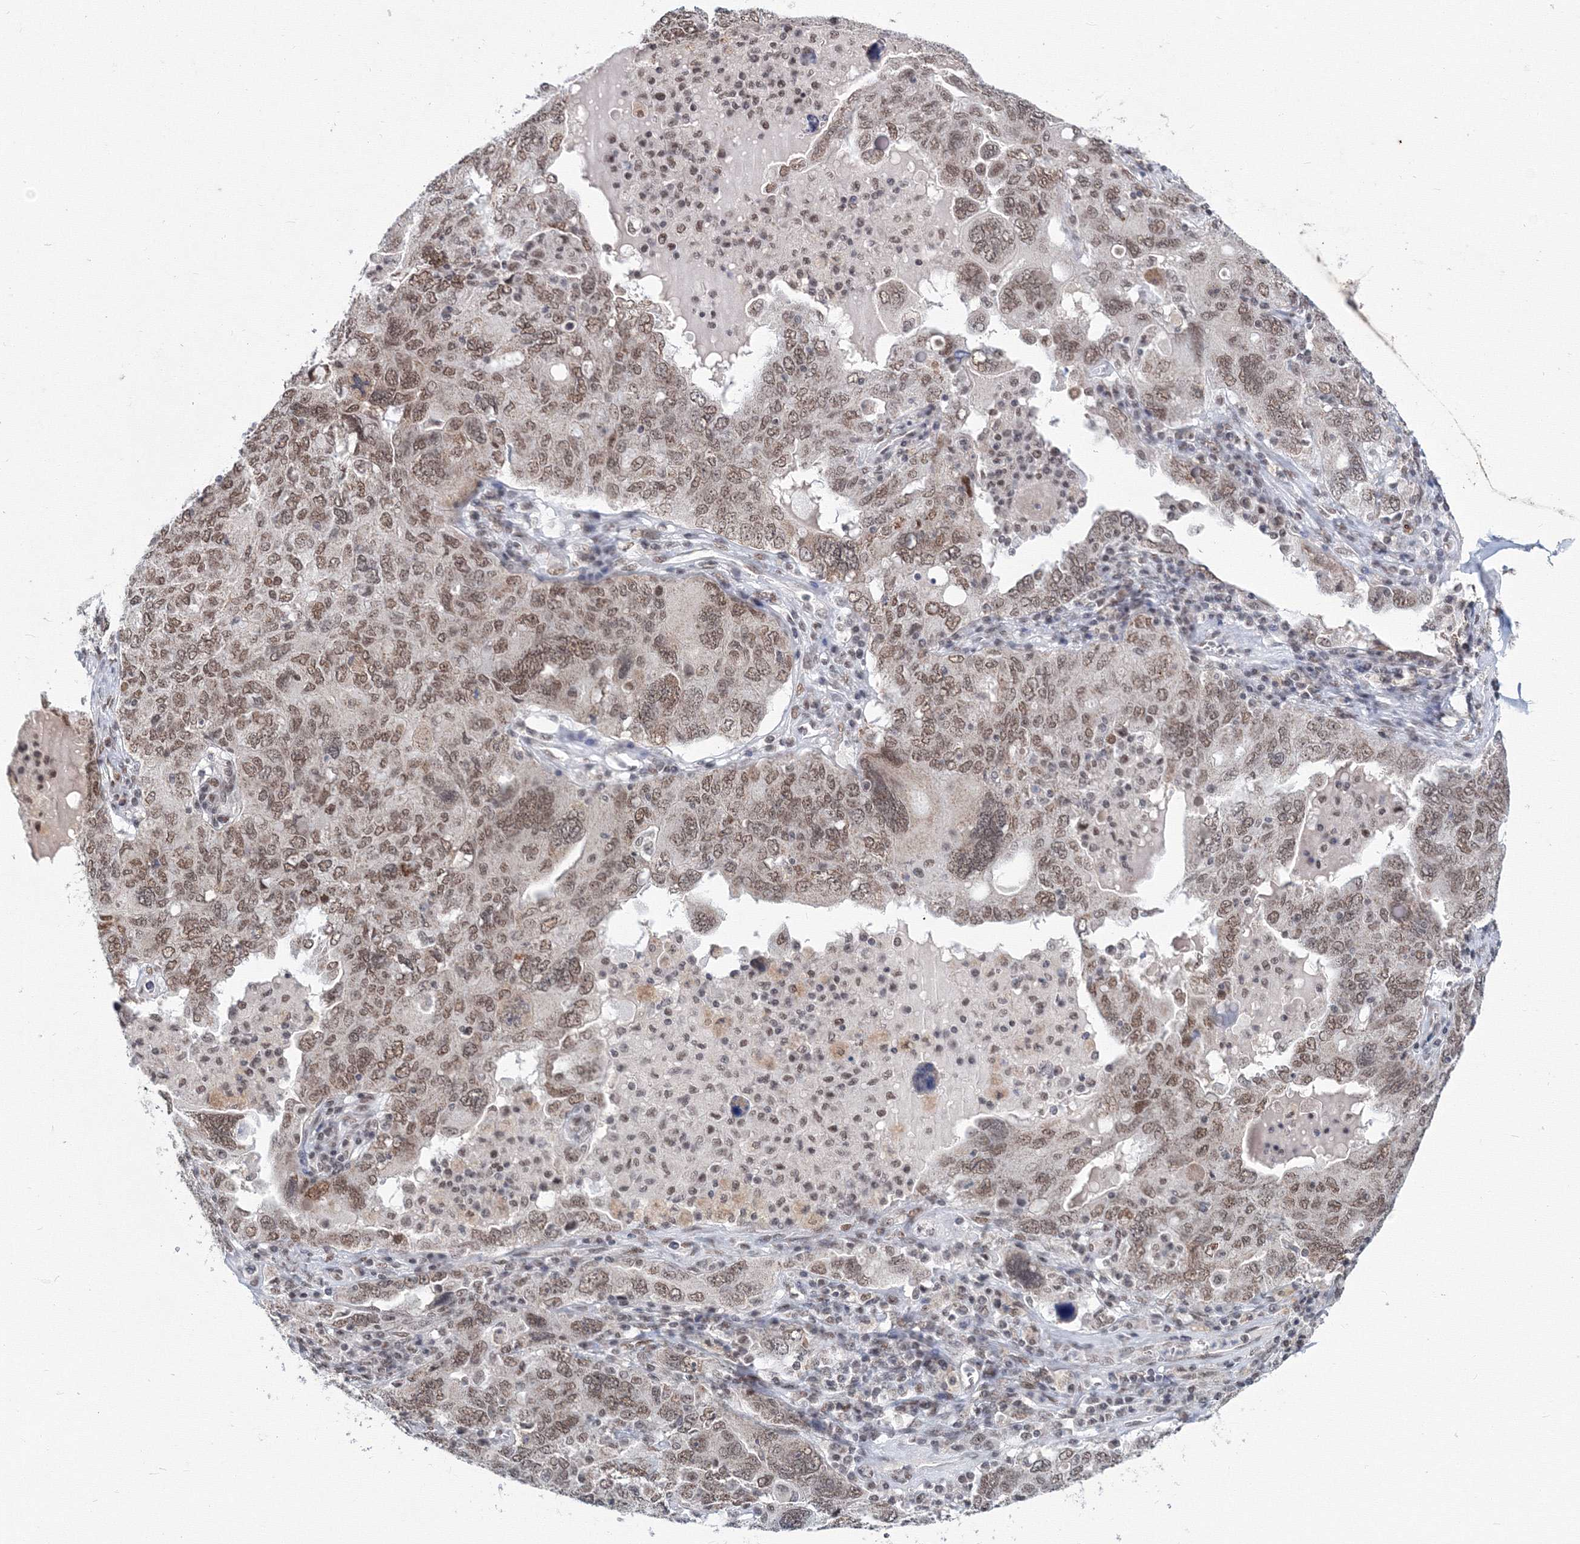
{"staining": {"intensity": "moderate", "quantity": ">75%", "location": "nuclear"}, "tissue": "ovarian cancer", "cell_type": "Tumor cells", "image_type": "cancer", "snomed": [{"axis": "morphology", "description": "Carcinoma, endometroid"}, {"axis": "topography", "description": "Ovary"}], "caption": "Protein staining exhibits moderate nuclear staining in approximately >75% of tumor cells in ovarian cancer (endometroid carcinoma). (DAB (3,3'-diaminobenzidine) IHC with brightfield microscopy, high magnification).", "gene": "SF3B6", "patient": {"sex": "female", "age": 62}}